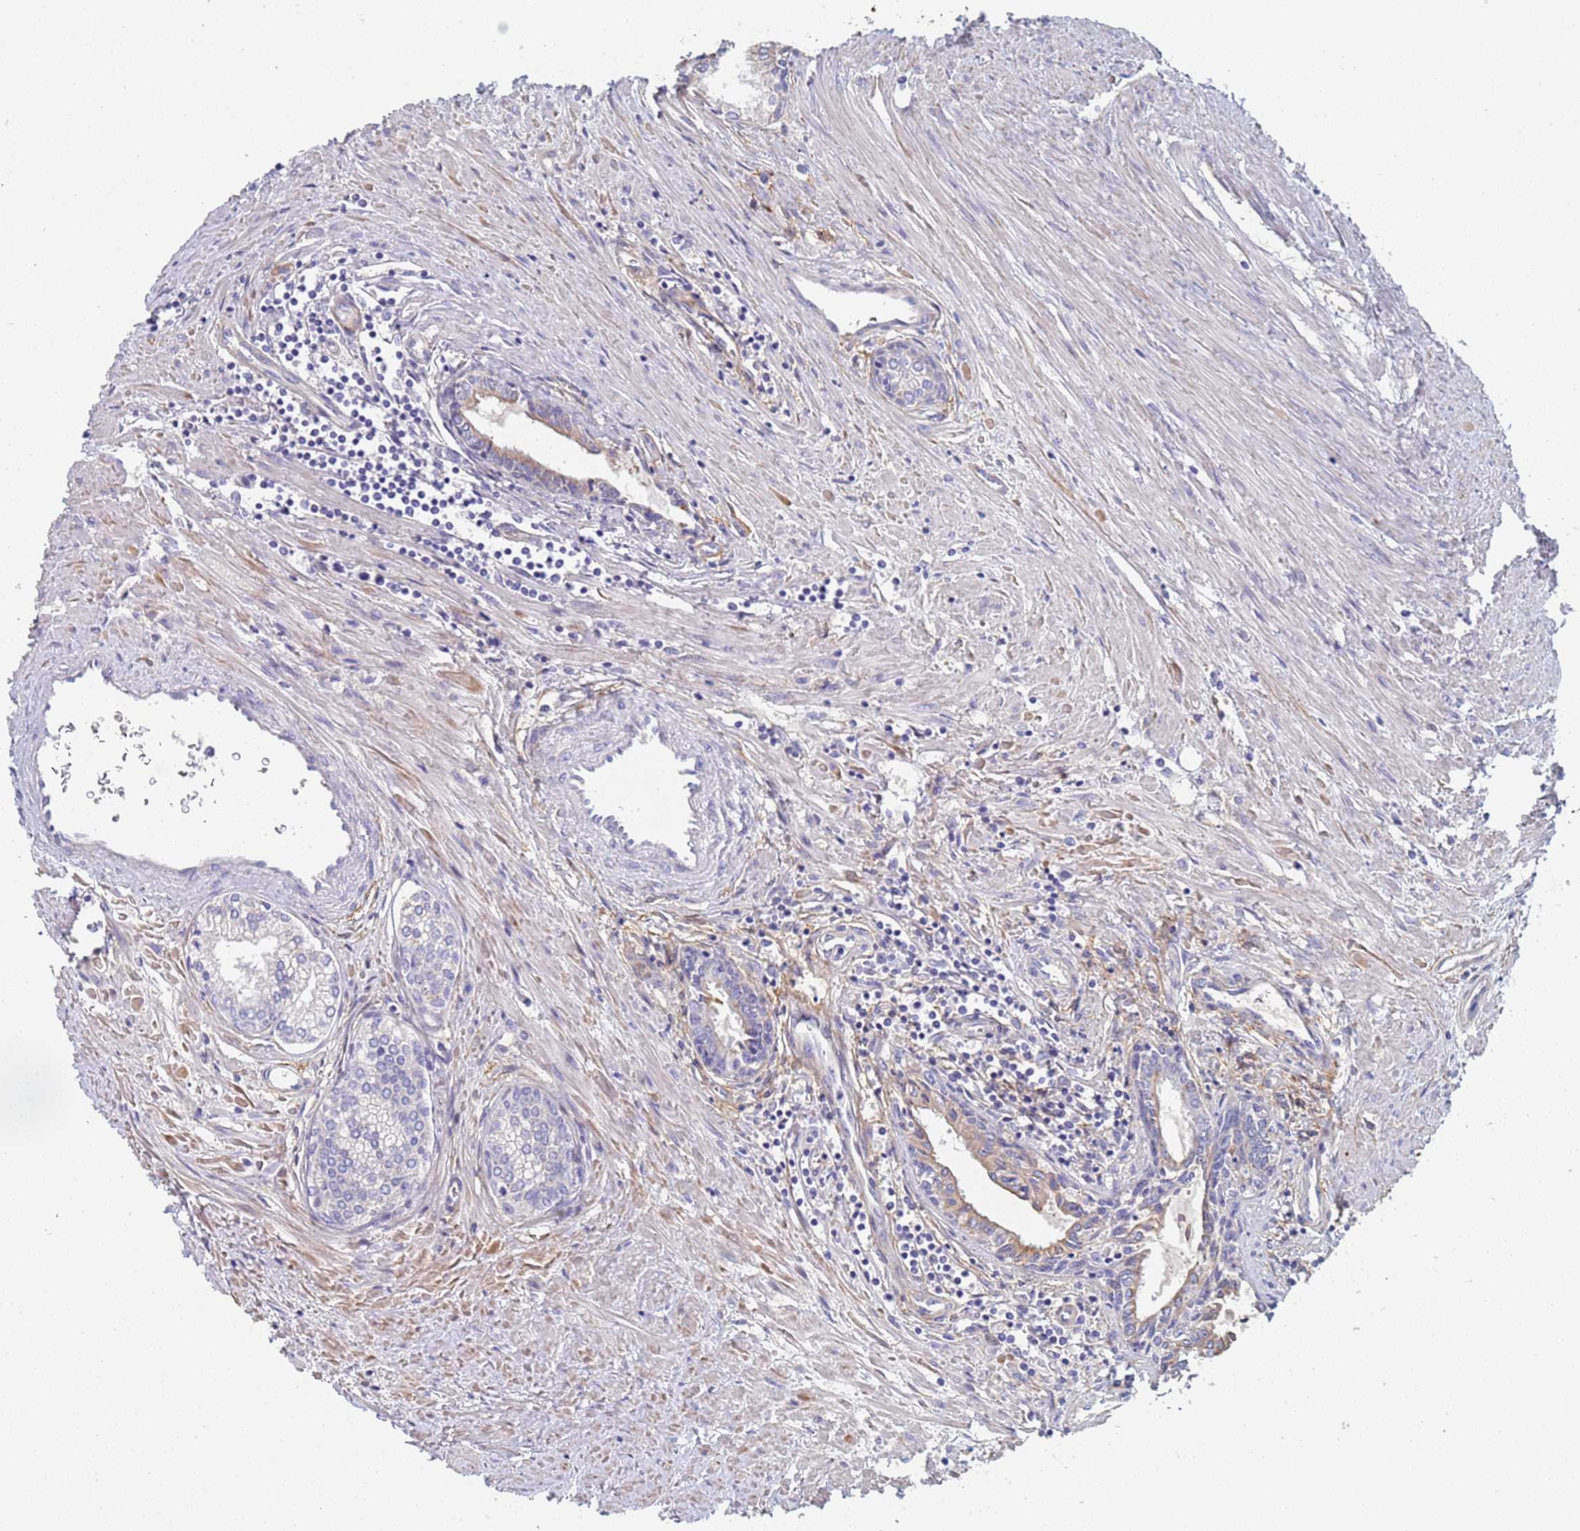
{"staining": {"intensity": "negative", "quantity": "none", "location": "none"}, "tissue": "prostate cancer", "cell_type": "Tumor cells", "image_type": "cancer", "snomed": [{"axis": "morphology", "description": "Adenocarcinoma, High grade"}, {"axis": "topography", "description": "Prostate"}], "caption": "An immunohistochemistry (IHC) photomicrograph of prostate adenocarcinoma (high-grade) is shown. There is no staining in tumor cells of prostate adenocarcinoma (high-grade).", "gene": "ABCA8", "patient": {"sex": "male", "age": 68}}